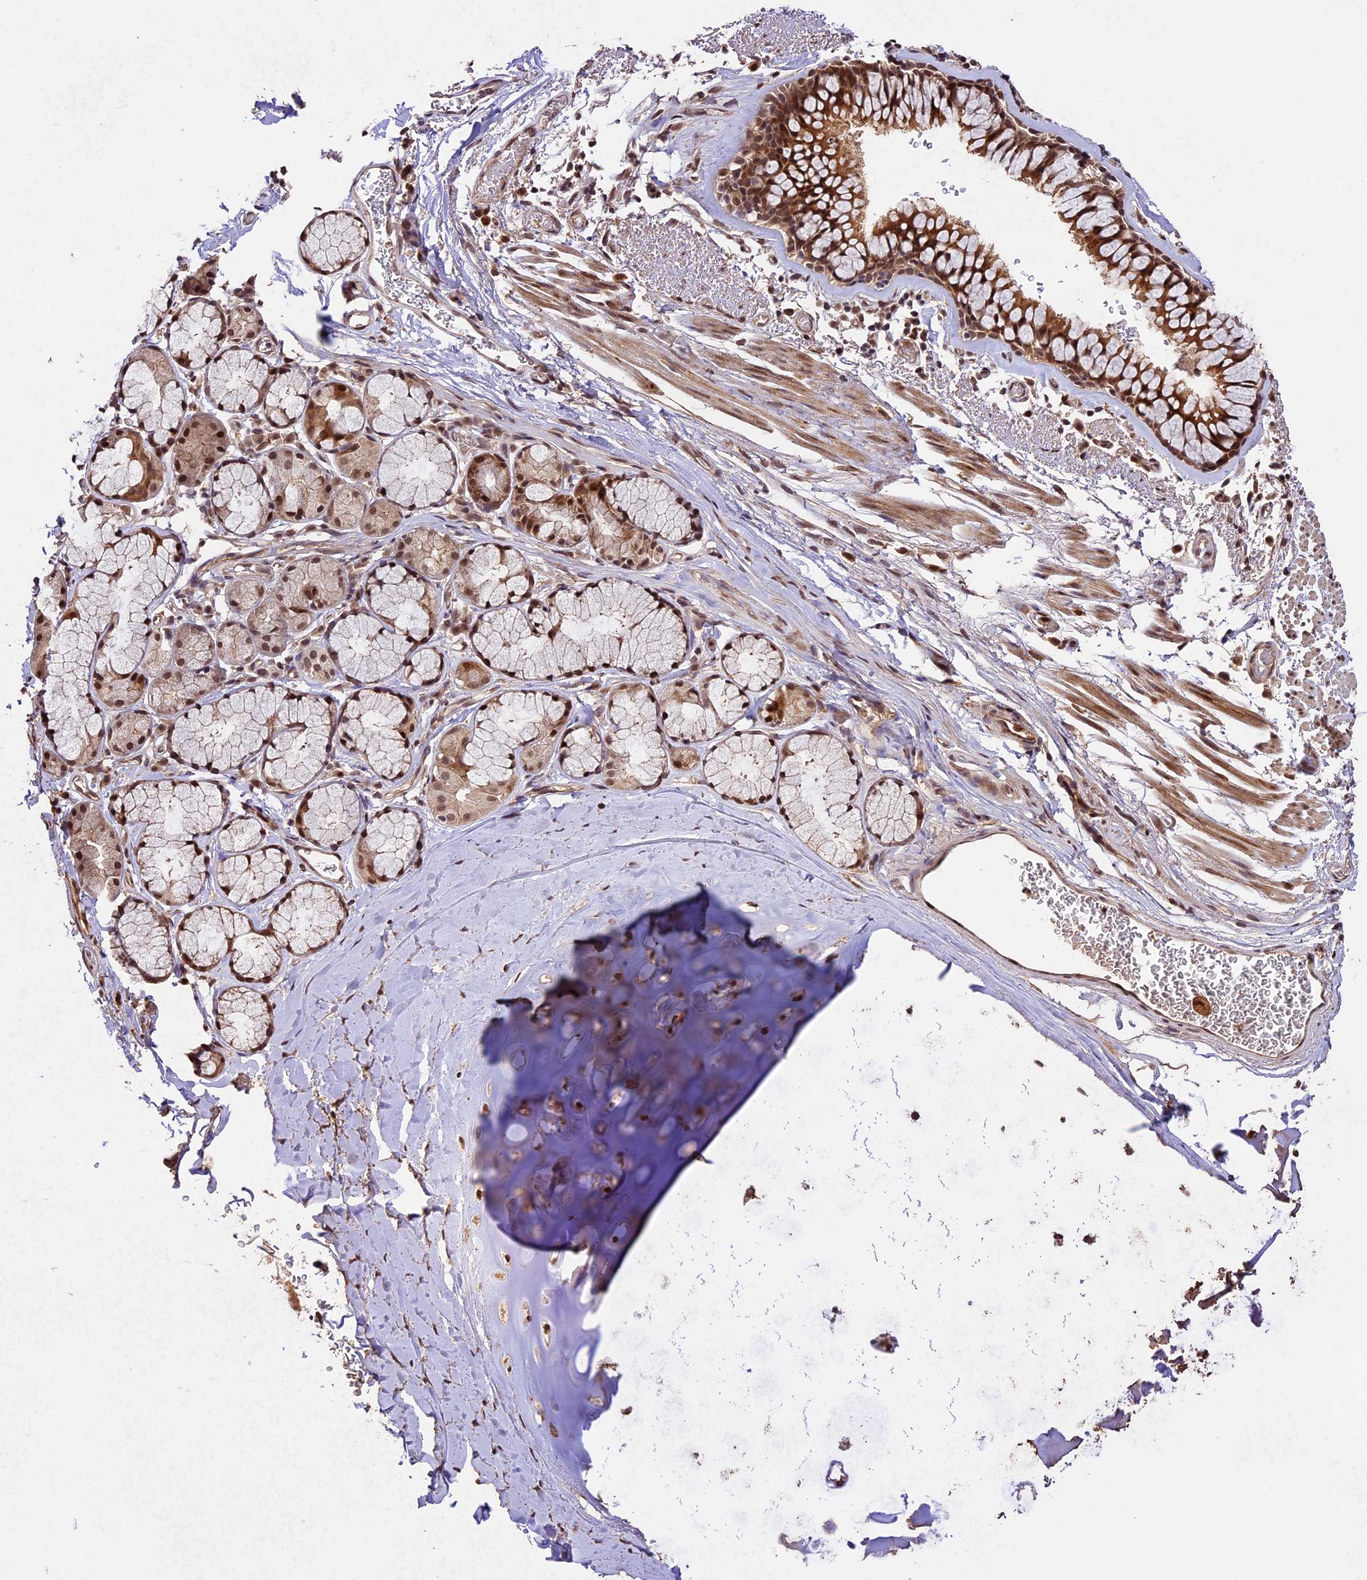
{"staining": {"intensity": "moderate", "quantity": ">75%", "location": "cytoplasmic/membranous,nuclear"}, "tissue": "bronchus", "cell_type": "Respiratory epithelial cells", "image_type": "normal", "snomed": [{"axis": "morphology", "description": "Normal tissue, NOS"}, {"axis": "topography", "description": "Bronchus"}], "caption": "Immunohistochemistry of unremarkable human bronchus displays medium levels of moderate cytoplasmic/membranous,nuclear expression in about >75% of respiratory epithelial cells. (IHC, brightfield microscopy, high magnification).", "gene": "CDKN2AIP", "patient": {"sex": "male", "age": 65}}